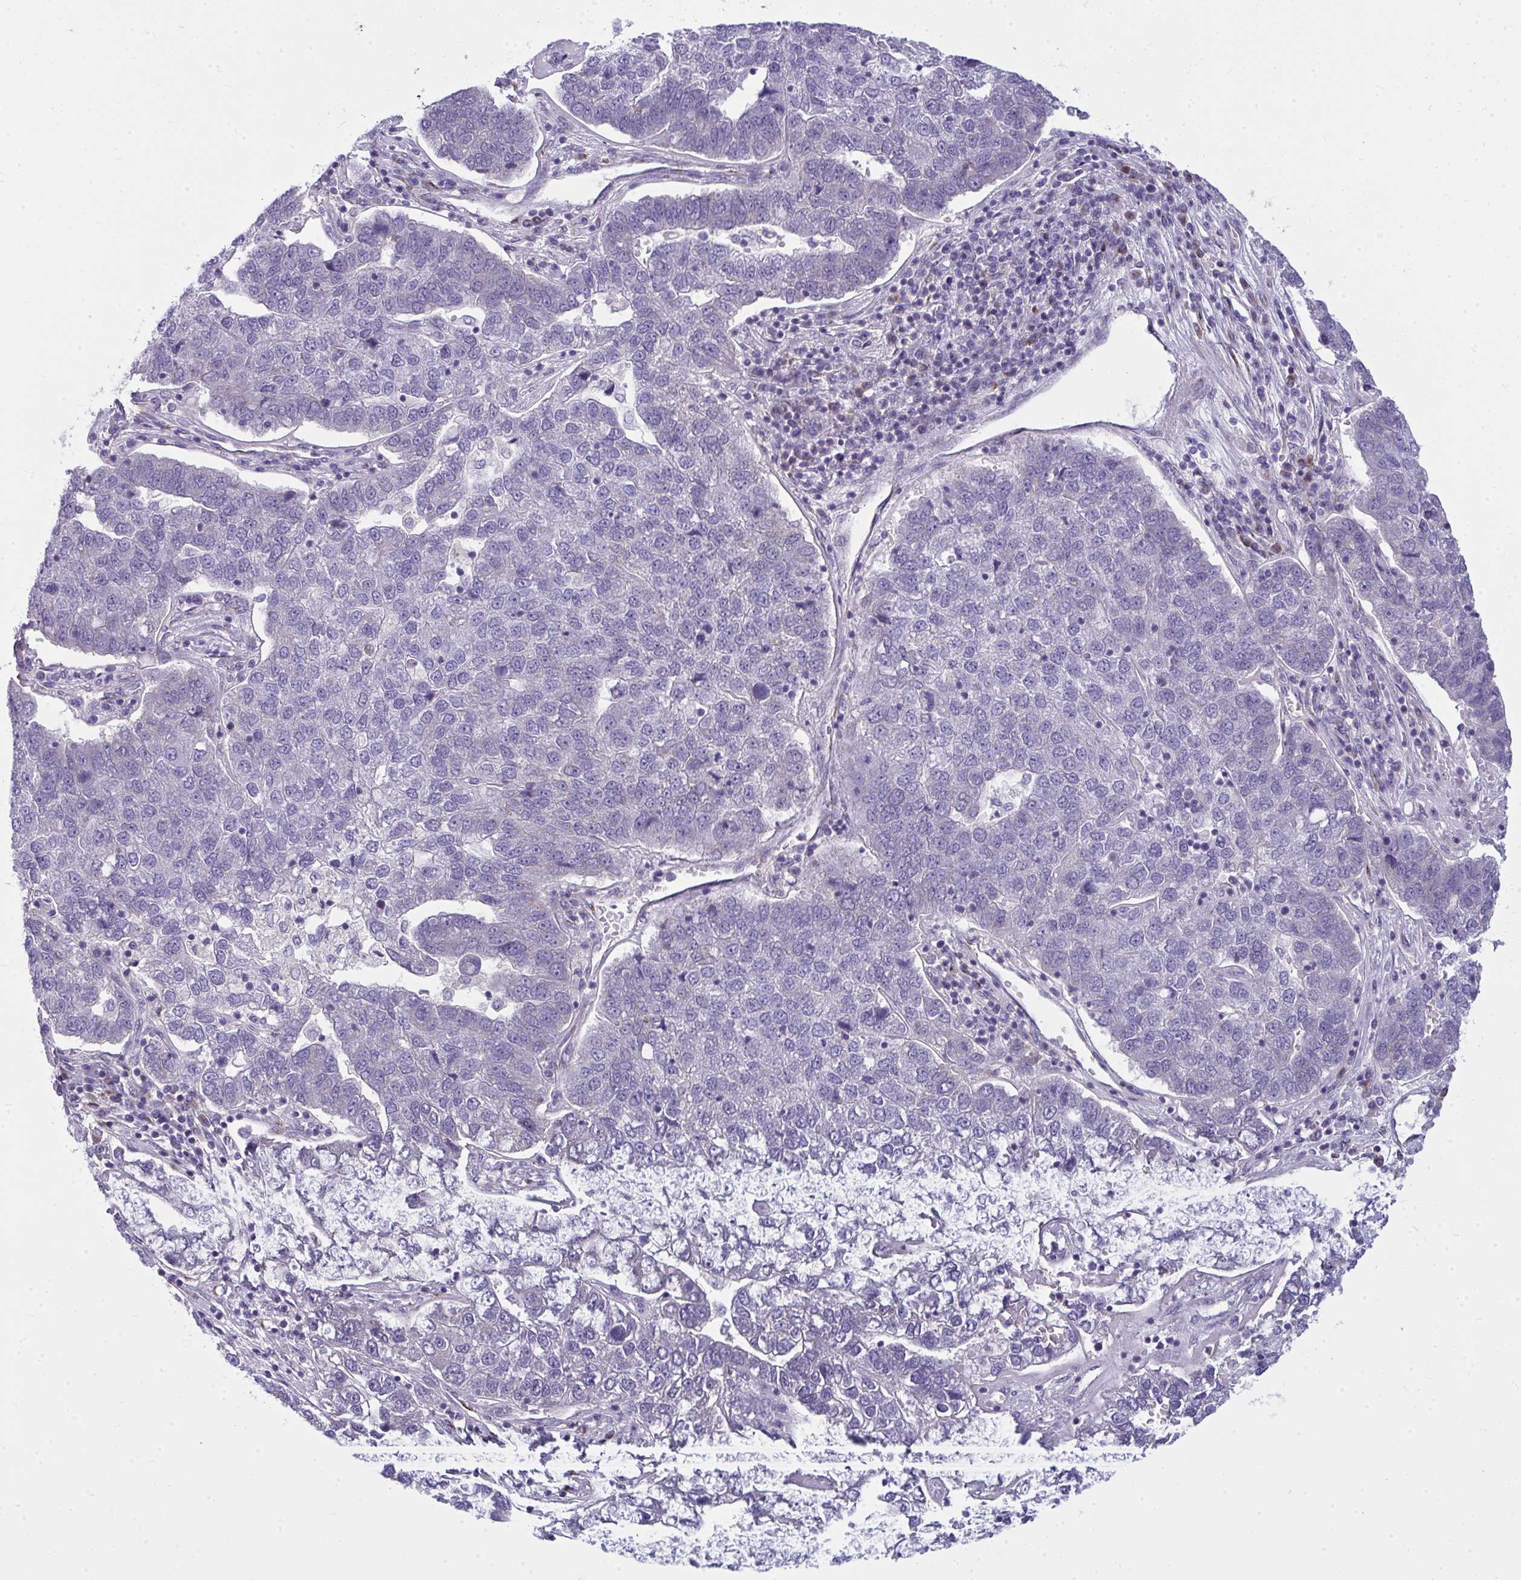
{"staining": {"intensity": "negative", "quantity": "none", "location": "none"}, "tissue": "pancreatic cancer", "cell_type": "Tumor cells", "image_type": "cancer", "snomed": [{"axis": "morphology", "description": "Adenocarcinoma, NOS"}, {"axis": "topography", "description": "Pancreas"}], "caption": "Tumor cells are negative for brown protein staining in pancreatic adenocarcinoma.", "gene": "DTX4", "patient": {"sex": "female", "age": 61}}